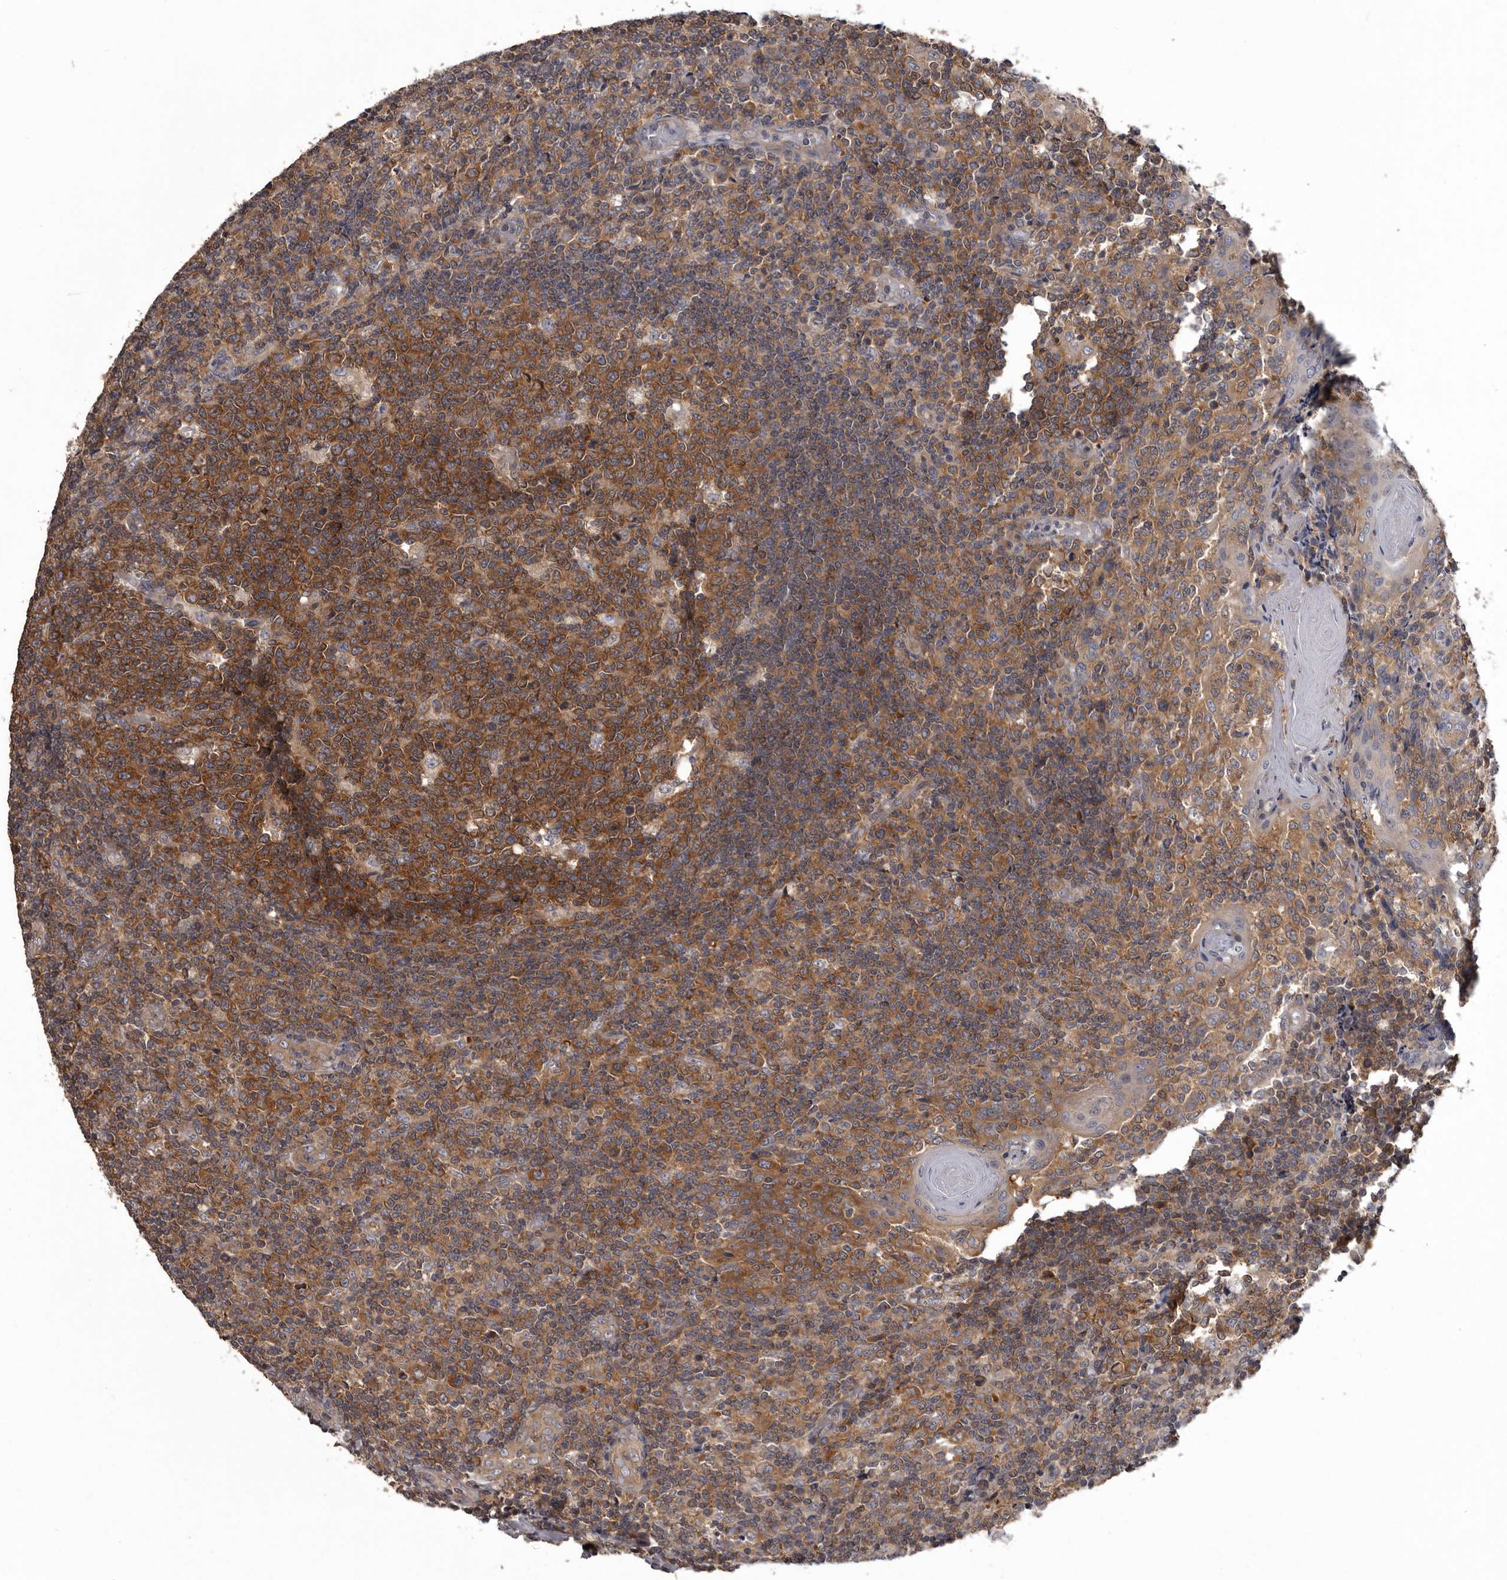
{"staining": {"intensity": "strong", "quantity": ">75%", "location": "cytoplasmic/membranous"}, "tissue": "tonsil", "cell_type": "Germinal center cells", "image_type": "normal", "snomed": [{"axis": "morphology", "description": "Normal tissue, NOS"}, {"axis": "topography", "description": "Tonsil"}], "caption": "A brown stain shows strong cytoplasmic/membranous positivity of a protein in germinal center cells of normal human tonsil.", "gene": "DARS1", "patient": {"sex": "female", "age": 19}}